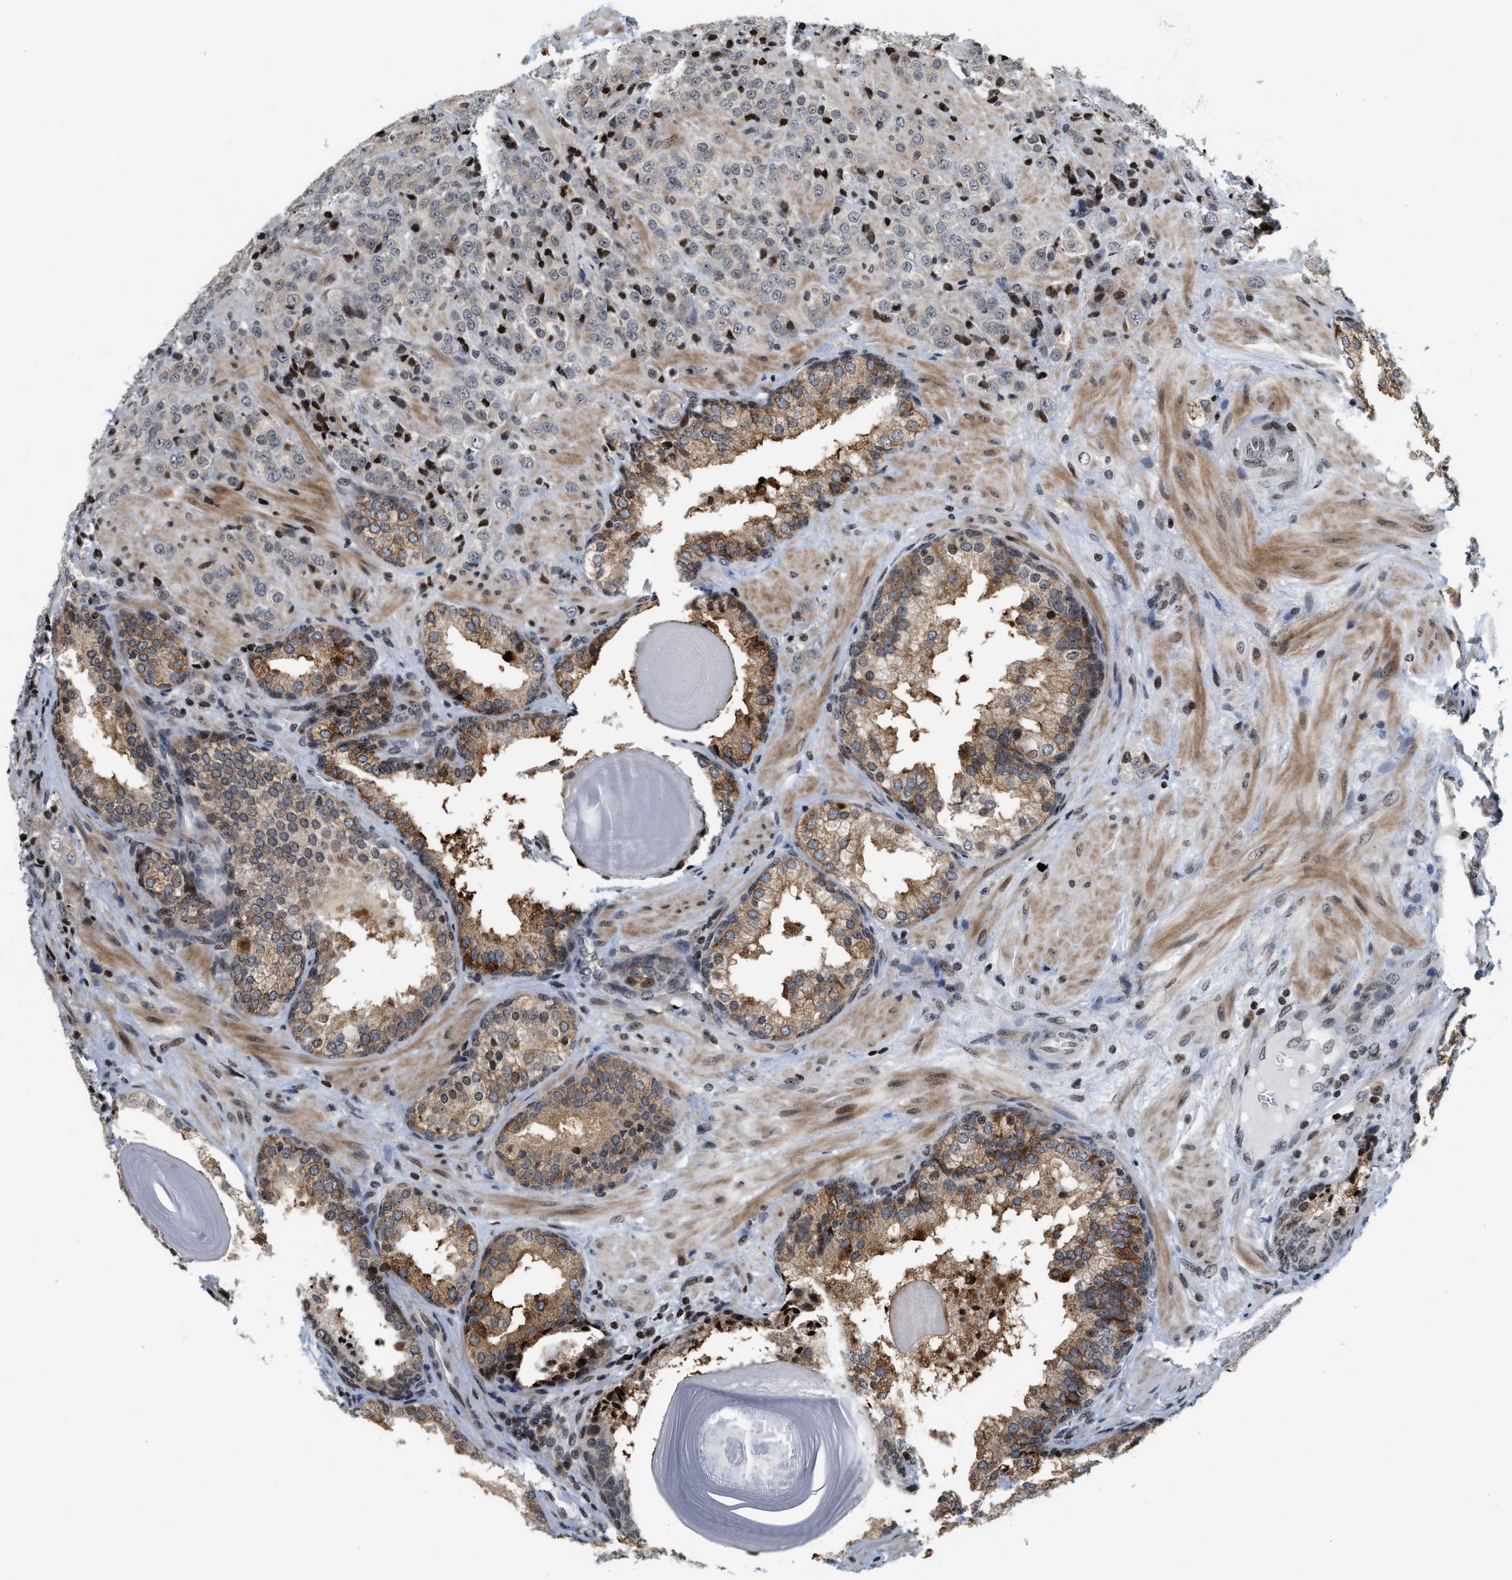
{"staining": {"intensity": "weak", "quantity": "<25%", "location": "nuclear"}, "tissue": "prostate cancer", "cell_type": "Tumor cells", "image_type": "cancer", "snomed": [{"axis": "morphology", "description": "Adenocarcinoma, Medium grade"}, {"axis": "topography", "description": "Prostate"}], "caption": "The immunohistochemistry (IHC) histopathology image has no significant positivity in tumor cells of prostate cancer tissue. (Stains: DAB (3,3'-diaminobenzidine) immunohistochemistry (IHC) with hematoxylin counter stain, Microscopy: brightfield microscopy at high magnification).", "gene": "PDZD2", "patient": {"sex": "male", "age": 70}}